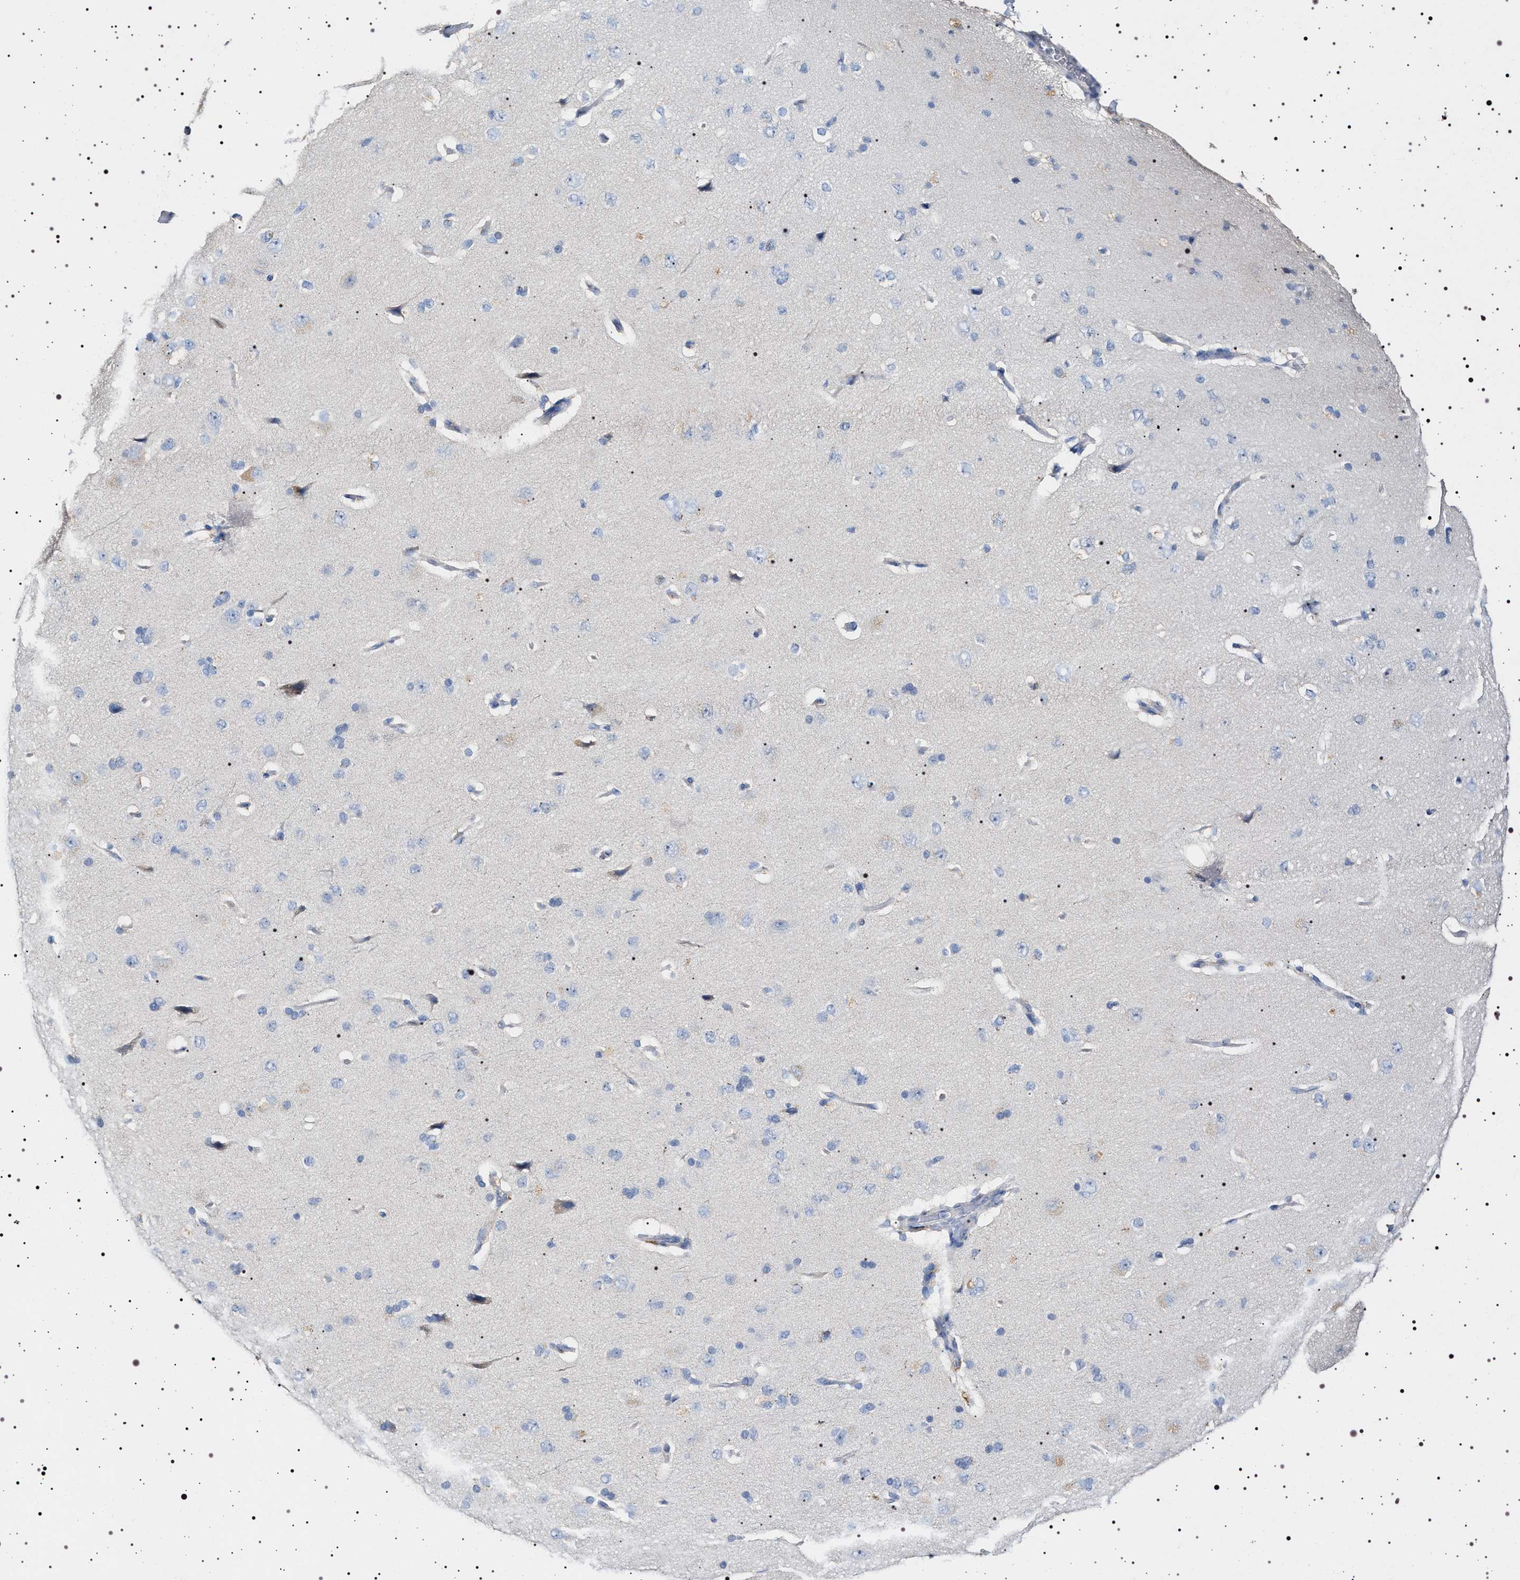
{"staining": {"intensity": "negative", "quantity": "none", "location": "none"}, "tissue": "cerebral cortex", "cell_type": "Endothelial cells", "image_type": "normal", "snomed": [{"axis": "morphology", "description": "Normal tissue, NOS"}, {"axis": "topography", "description": "Cerebral cortex"}], "caption": "An immunohistochemistry (IHC) image of unremarkable cerebral cortex is shown. There is no staining in endothelial cells of cerebral cortex.", "gene": "NAALADL2", "patient": {"sex": "male", "age": 62}}